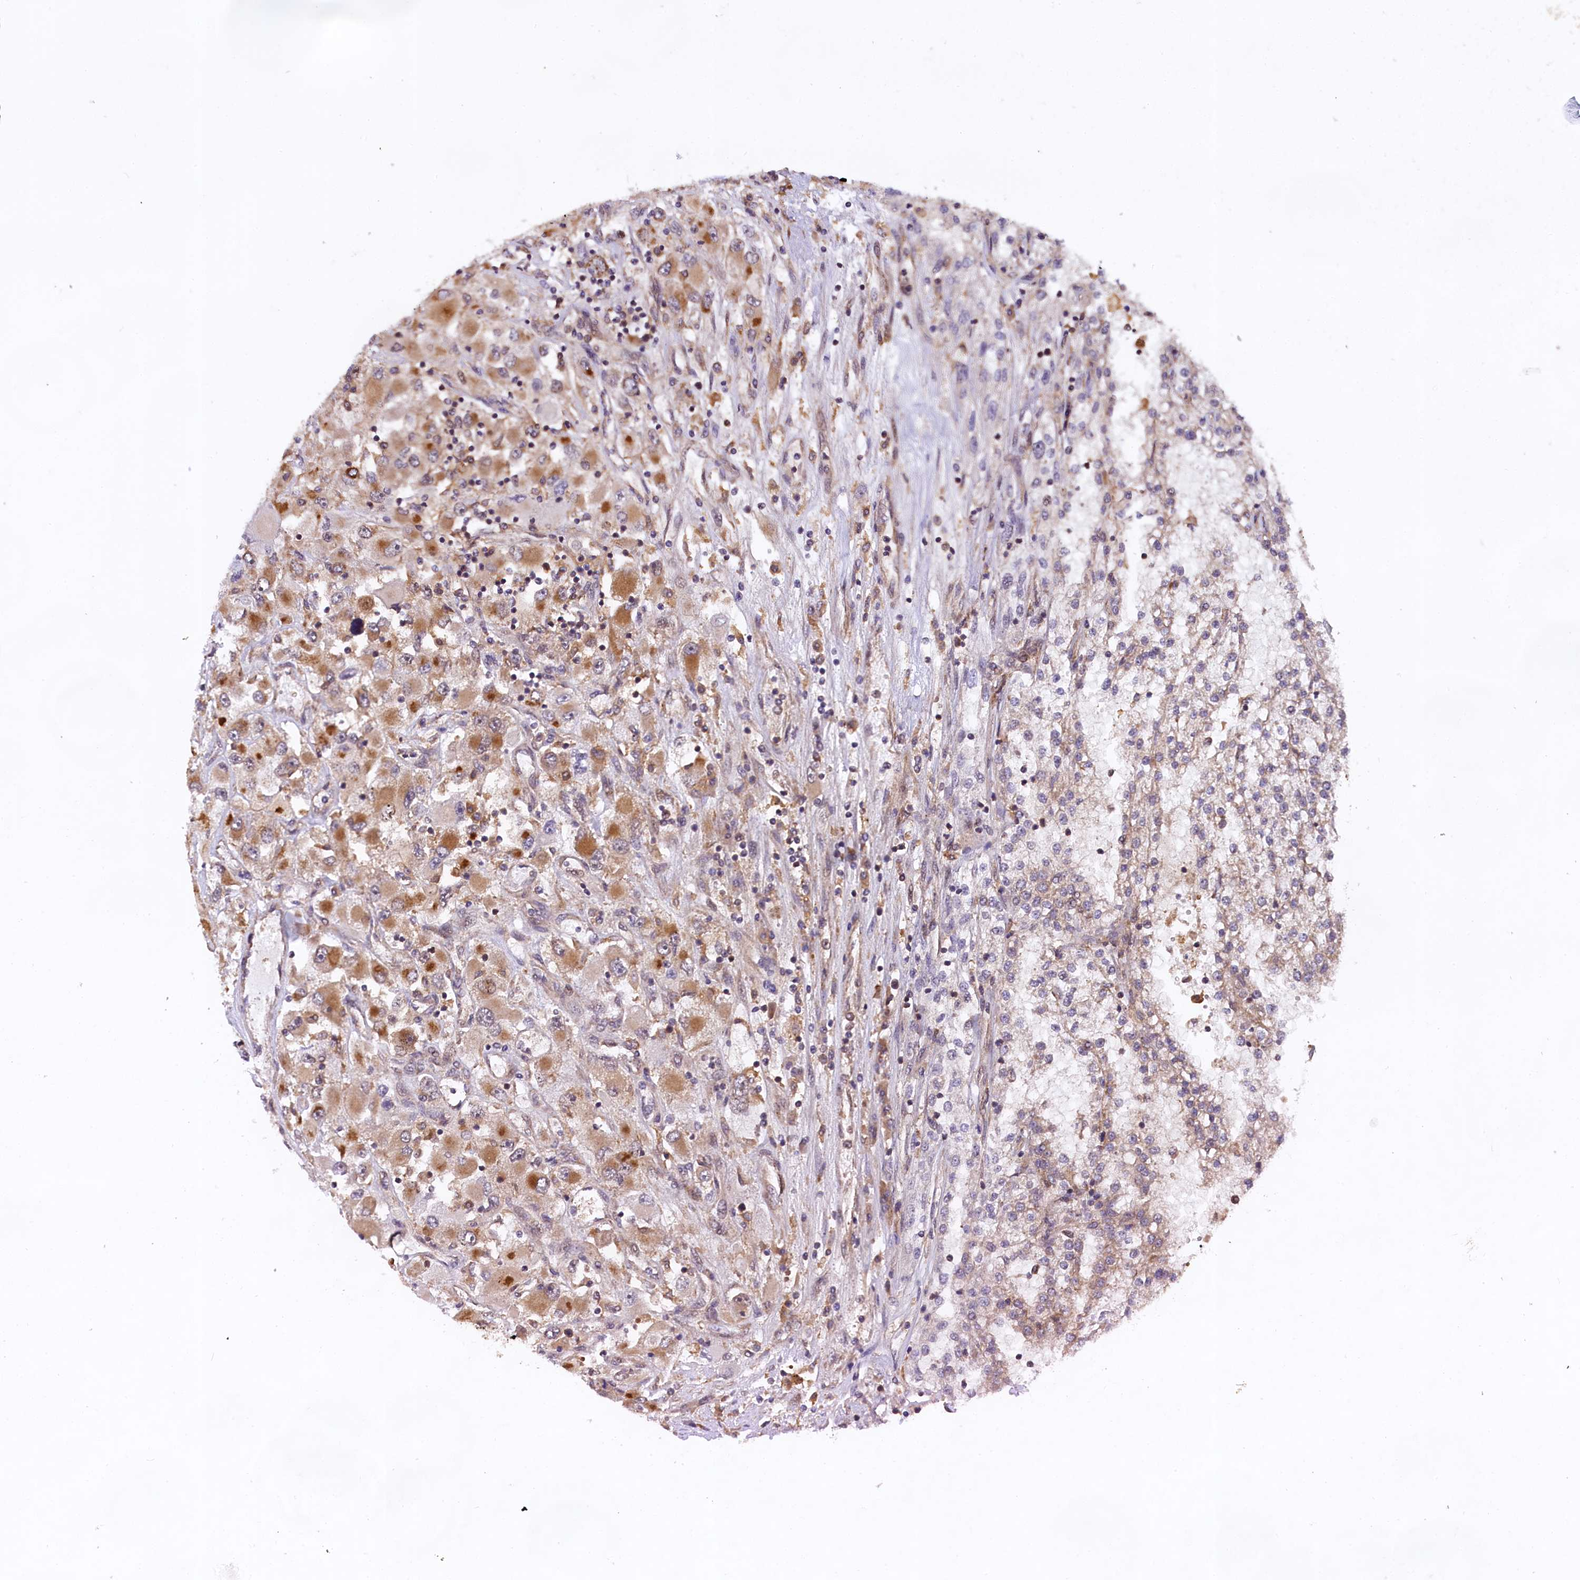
{"staining": {"intensity": "moderate", "quantity": "25%-75%", "location": "cytoplasmic/membranous"}, "tissue": "renal cancer", "cell_type": "Tumor cells", "image_type": "cancer", "snomed": [{"axis": "morphology", "description": "Adenocarcinoma, NOS"}, {"axis": "topography", "description": "Kidney"}], "caption": "DAB (3,3'-diaminobenzidine) immunohistochemical staining of renal cancer displays moderate cytoplasmic/membranous protein expression in about 25%-75% of tumor cells.", "gene": "DOHH", "patient": {"sex": "female", "age": 52}}